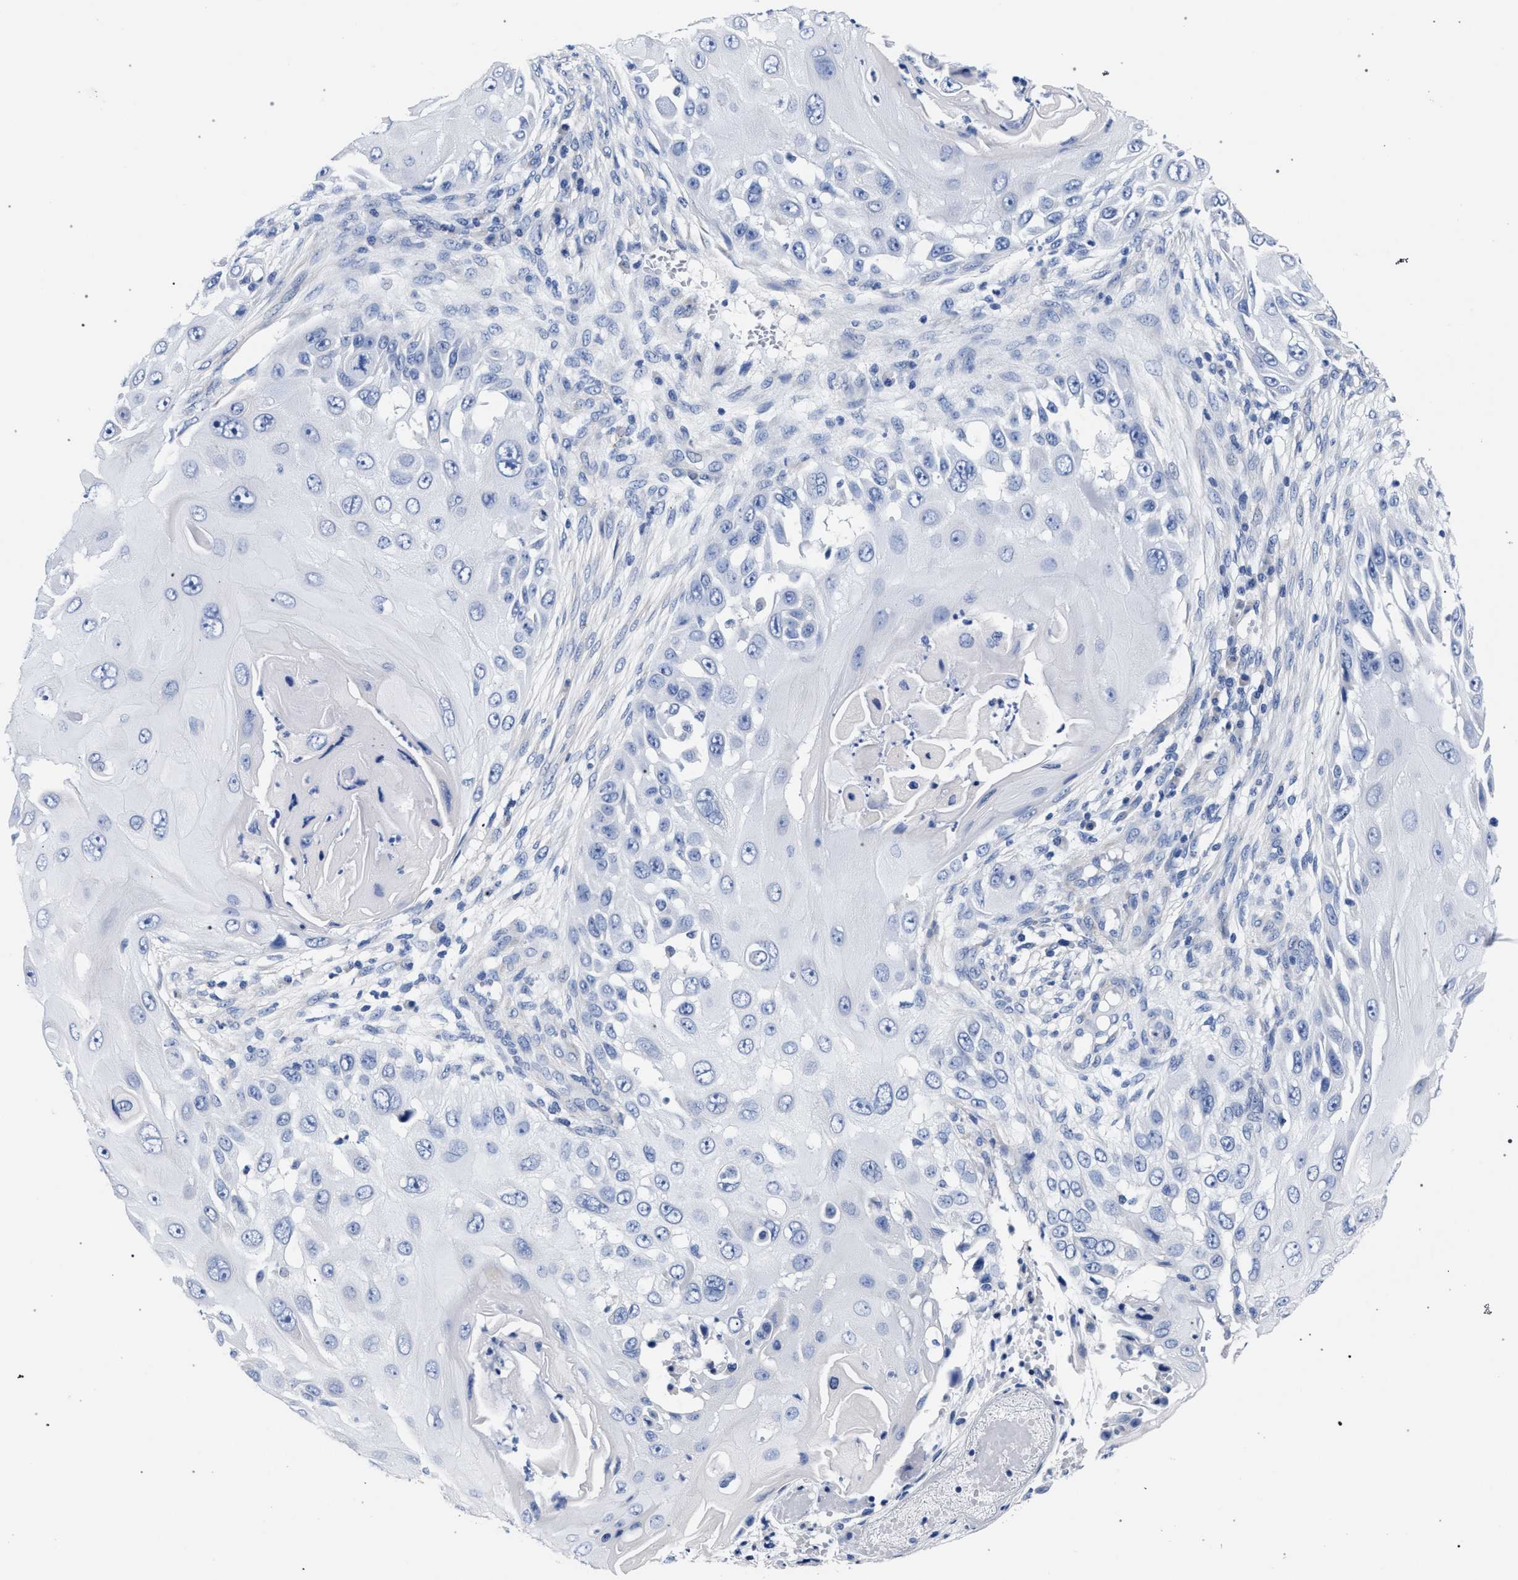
{"staining": {"intensity": "negative", "quantity": "none", "location": "none"}, "tissue": "skin cancer", "cell_type": "Tumor cells", "image_type": "cancer", "snomed": [{"axis": "morphology", "description": "Squamous cell carcinoma, NOS"}, {"axis": "topography", "description": "Skin"}], "caption": "Immunohistochemistry of squamous cell carcinoma (skin) exhibits no positivity in tumor cells. The staining is performed using DAB brown chromogen with nuclei counter-stained in using hematoxylin.", "gene": "AKAP4", "patient": {"sex": "female", "age": 44}}